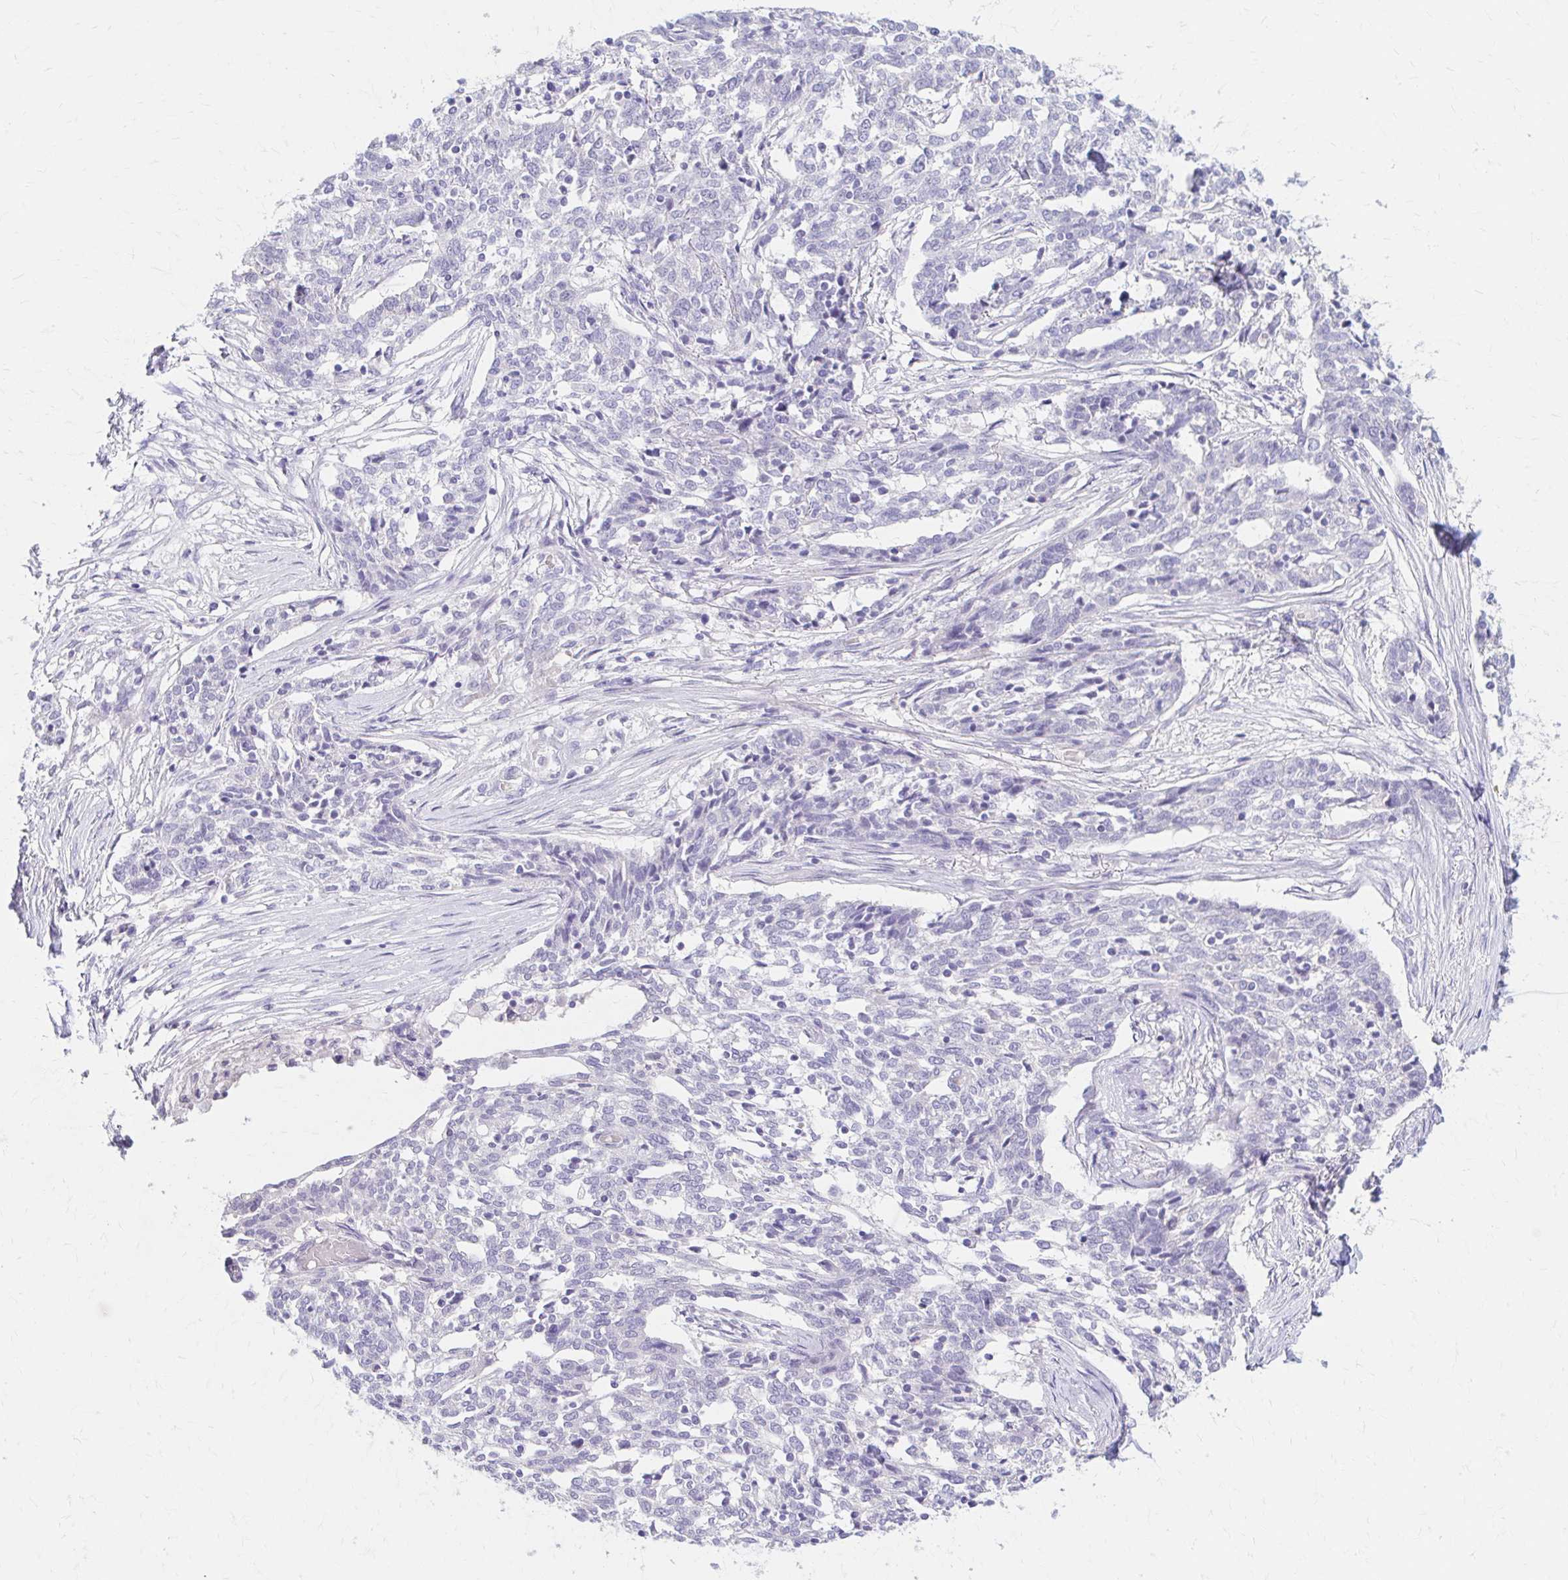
{"staining": {"intensity": "negative", "quantity": "none", "location": "none"}, "tissue": "ovarian cancer", "cell_type": "Tumor cells", "image_type": "cancer", "snomed": [{"axis": "morphology", "description": "Cystadenocarcinoma, serous, NOS"}, {"axis": "topography", "description": "Ovary"}], "caption": "Photomicrograph shows no protein staining in tumor cells of ovarian cancer (serous cystadenocarcinoma) tissue.", "gene": "AZGP1", "patient": {"sex": "female", "age": 67}}